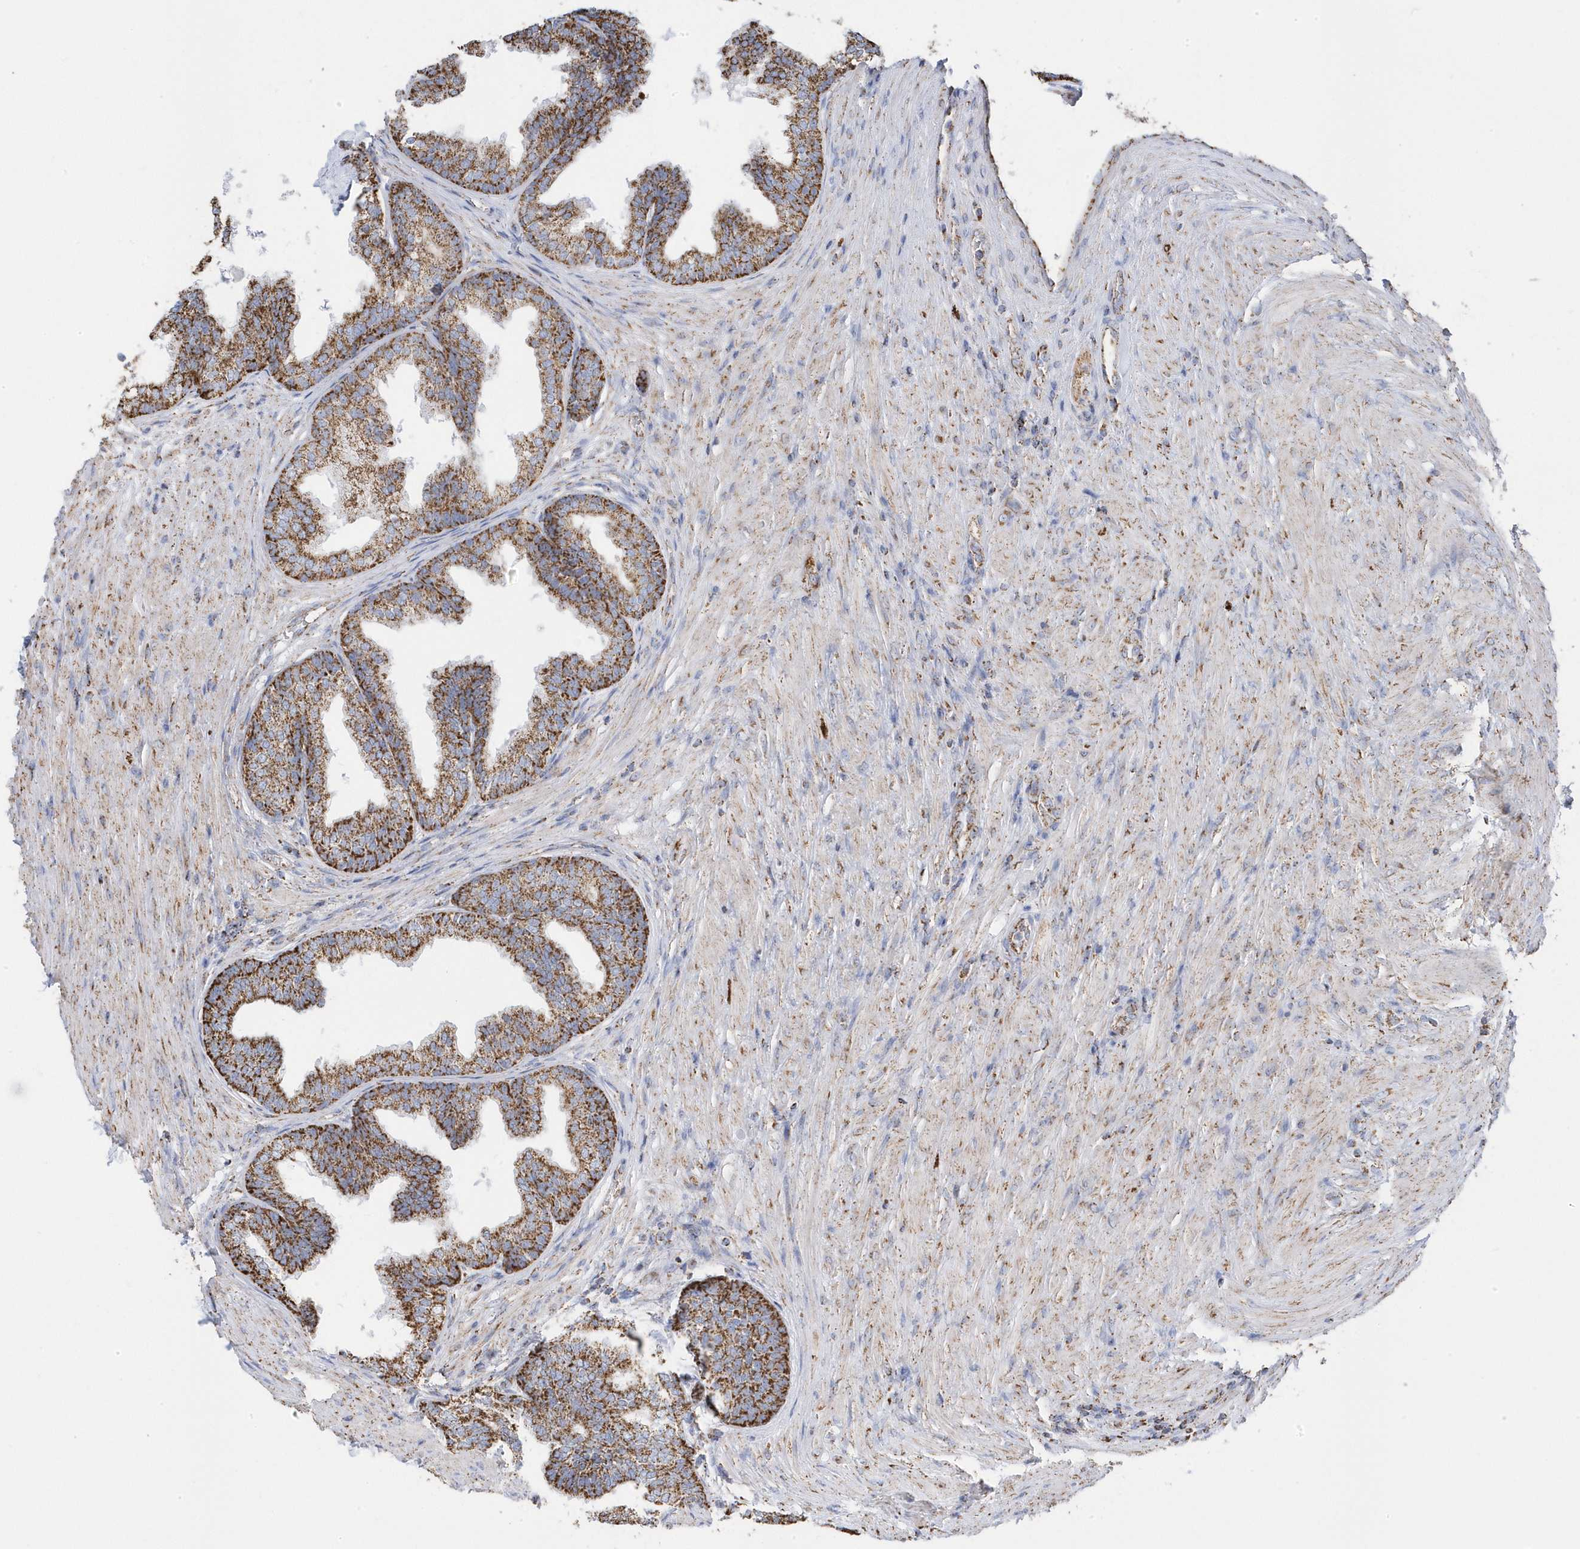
{"staining": {"intensity": "moderate", "quantity": ">75%", "location": "cytoplasmic/membranous"}, "tissue": "prostate", "cell_type": "Glandular cells", "image_type": "normal", "snomed": [{"axis": "morphology", "description": "Normal tissue, NOS"}, {"axis": "topography", "description": "Prostate"}], "caption": "Immunohistochemical staining of normal prostate demonstrates >75% levels of moderate cytoplasmic/membranous protein positivity in about >75% of glandular cells.", "gene": "GTPBP8", "patient": {"sex": "male", "age": 76}}